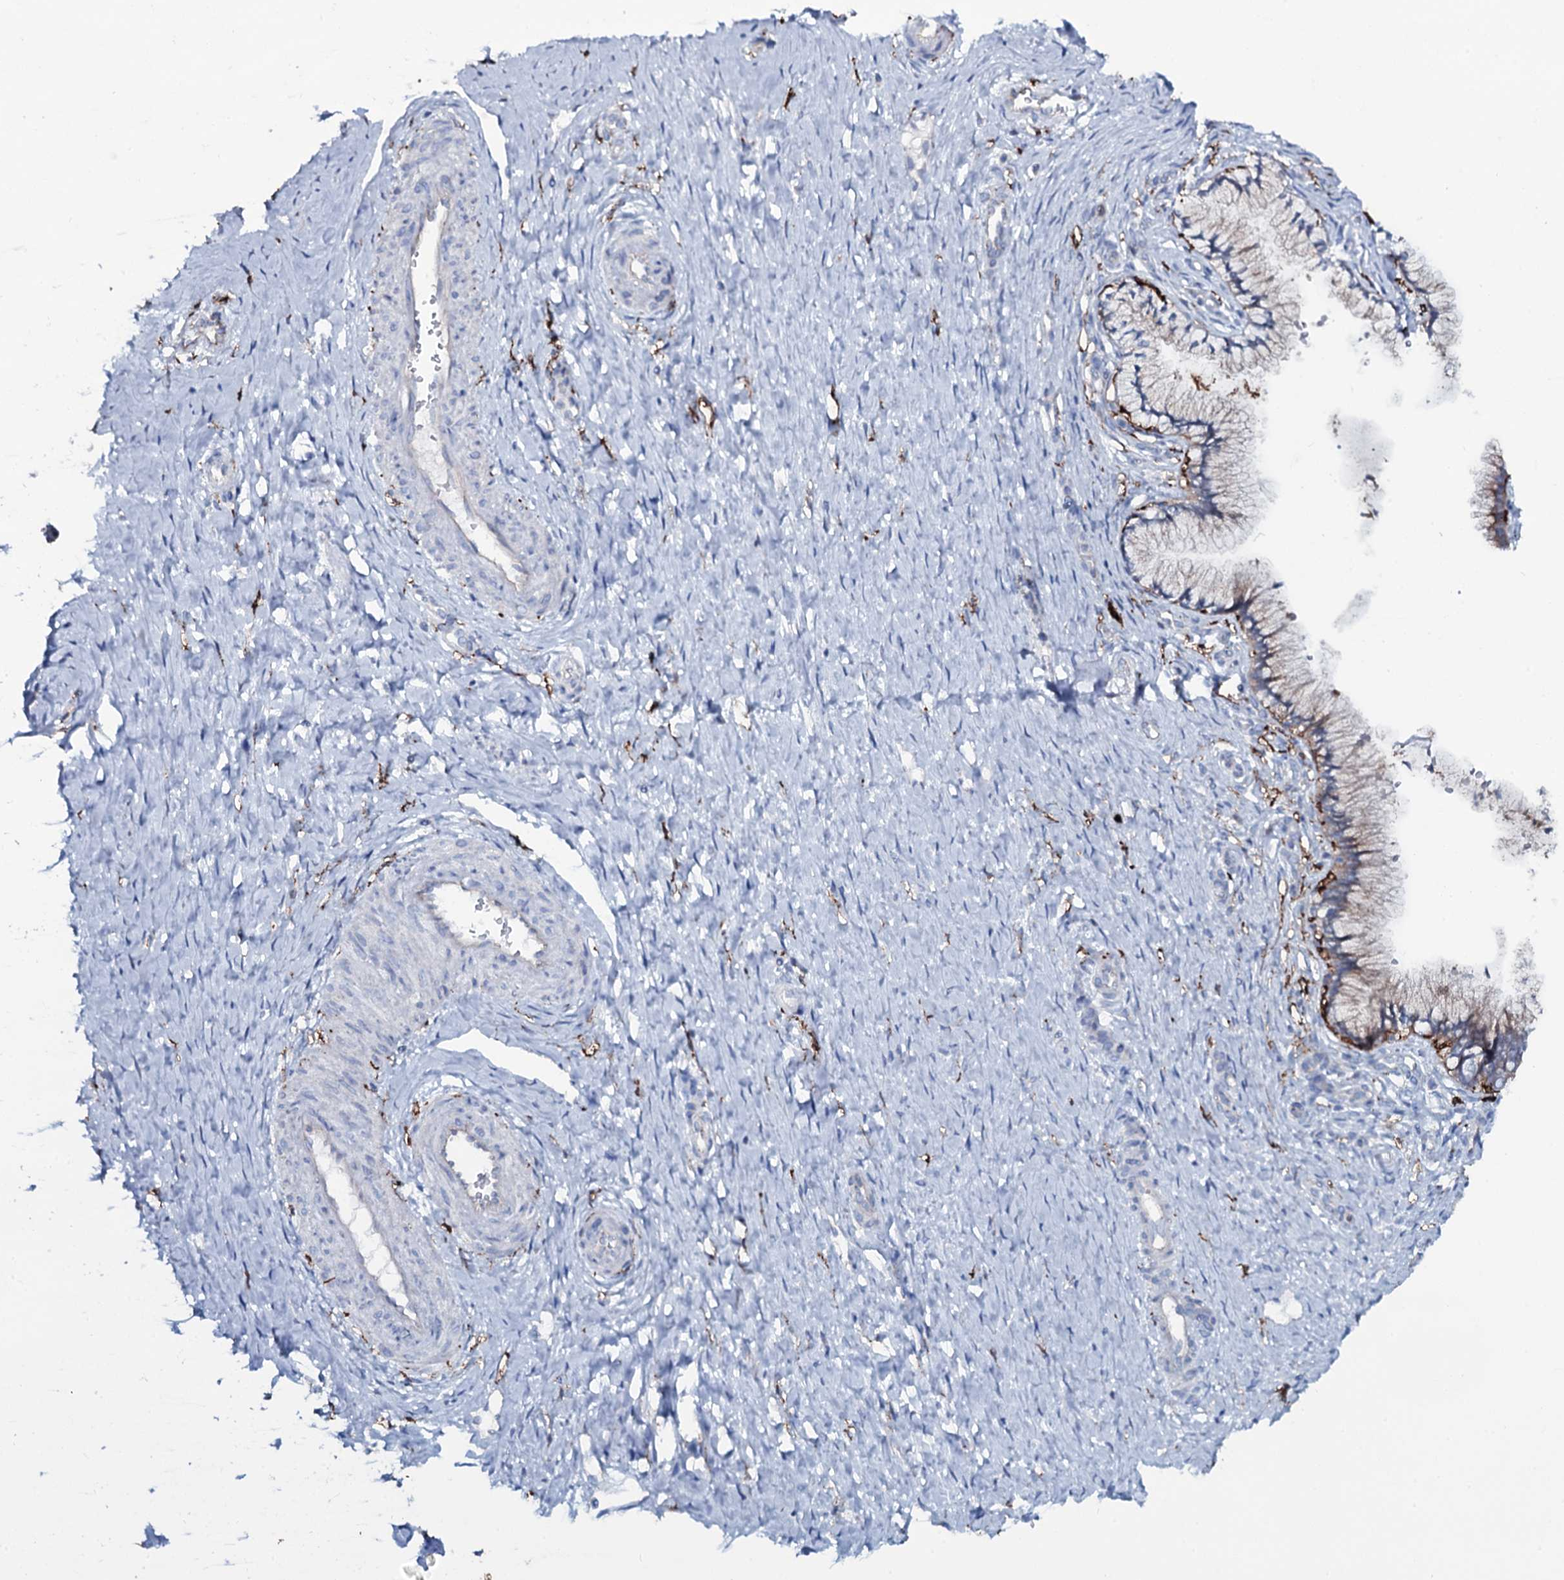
{"staining": {"intensity": "weak", "quantity": "25%-75%", "location": "cytoplasmic/membranous"}, "tissue": "cervix", "cell_type": "Glandular cells", "image_type": "normal", "snomed": [{"axis": "morphology", "description": "Normal tissue, NOS"}, {"axis": "topography", "description": "Cervix"}], "caption": "The immunohistochemical stain labels weak cytoplasmic/membranous expression in glandular cells of benign cervix. (IHC, brightfield microscopy, high magnification).", "gene": "OSBPL2", "patient": {"sex": "female", "age": 36}}